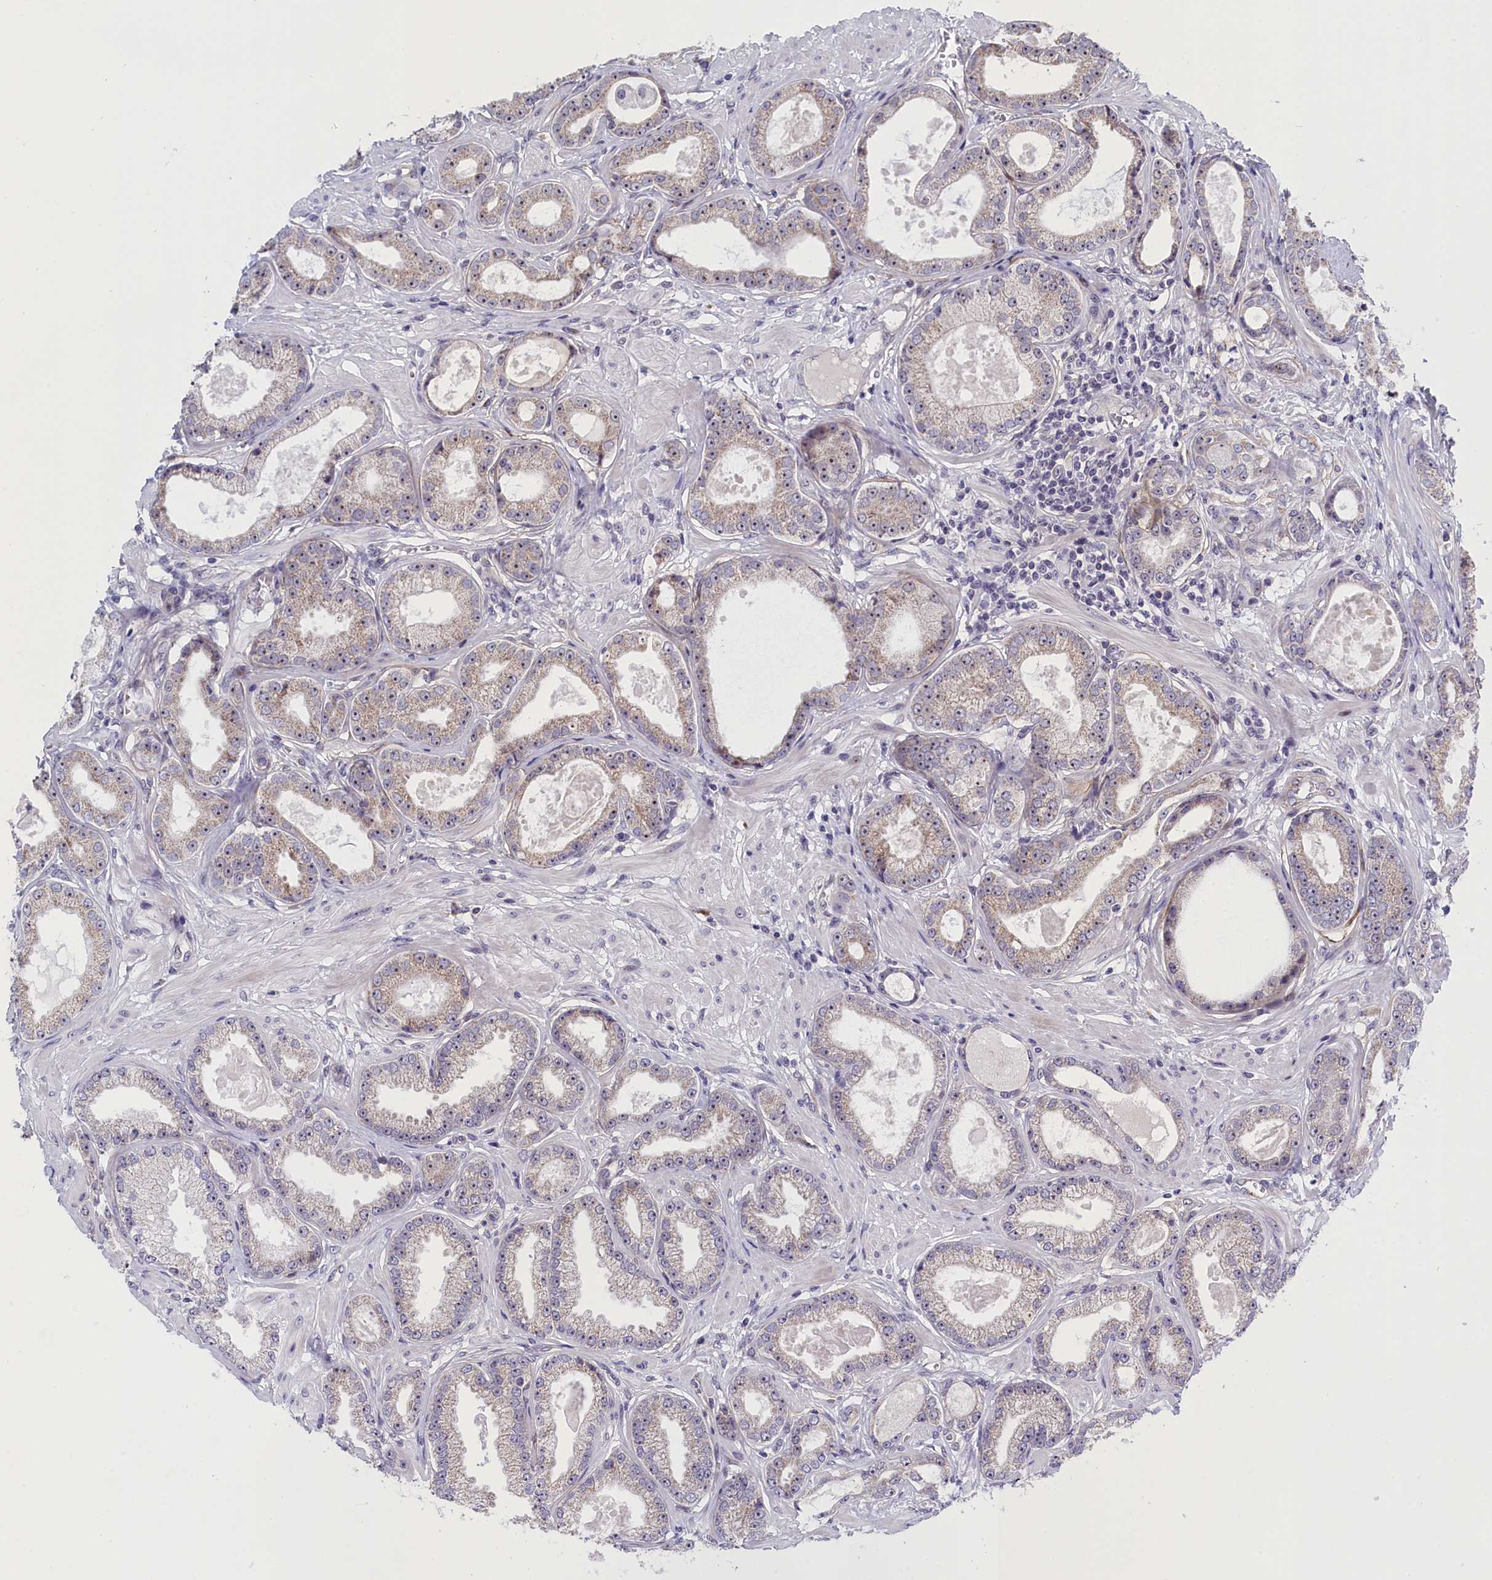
{"staining": {"intensity": "weak", "quantity": "<25%", "location": "nuclear"}, "tissue": "prostate cancer", "cell_type": "Tumor cells", "image_type": "cancer", "snomed": [{"axis": "morphology", "description": "Adenocarcinoma, Low grade"}, {"axis": "topography", "description": "Prostate"}], "caption": "High magnification brightfield microscopy of prostate low-grade adenocarcinoma stained with DAB (3,3'-diaminobenzidine) (brown) and counterstained with hematoxylin (blue): tumor cells show no significant staining.", "gene": "PPAN", "patient": {"sex": "male", "age": 64}}